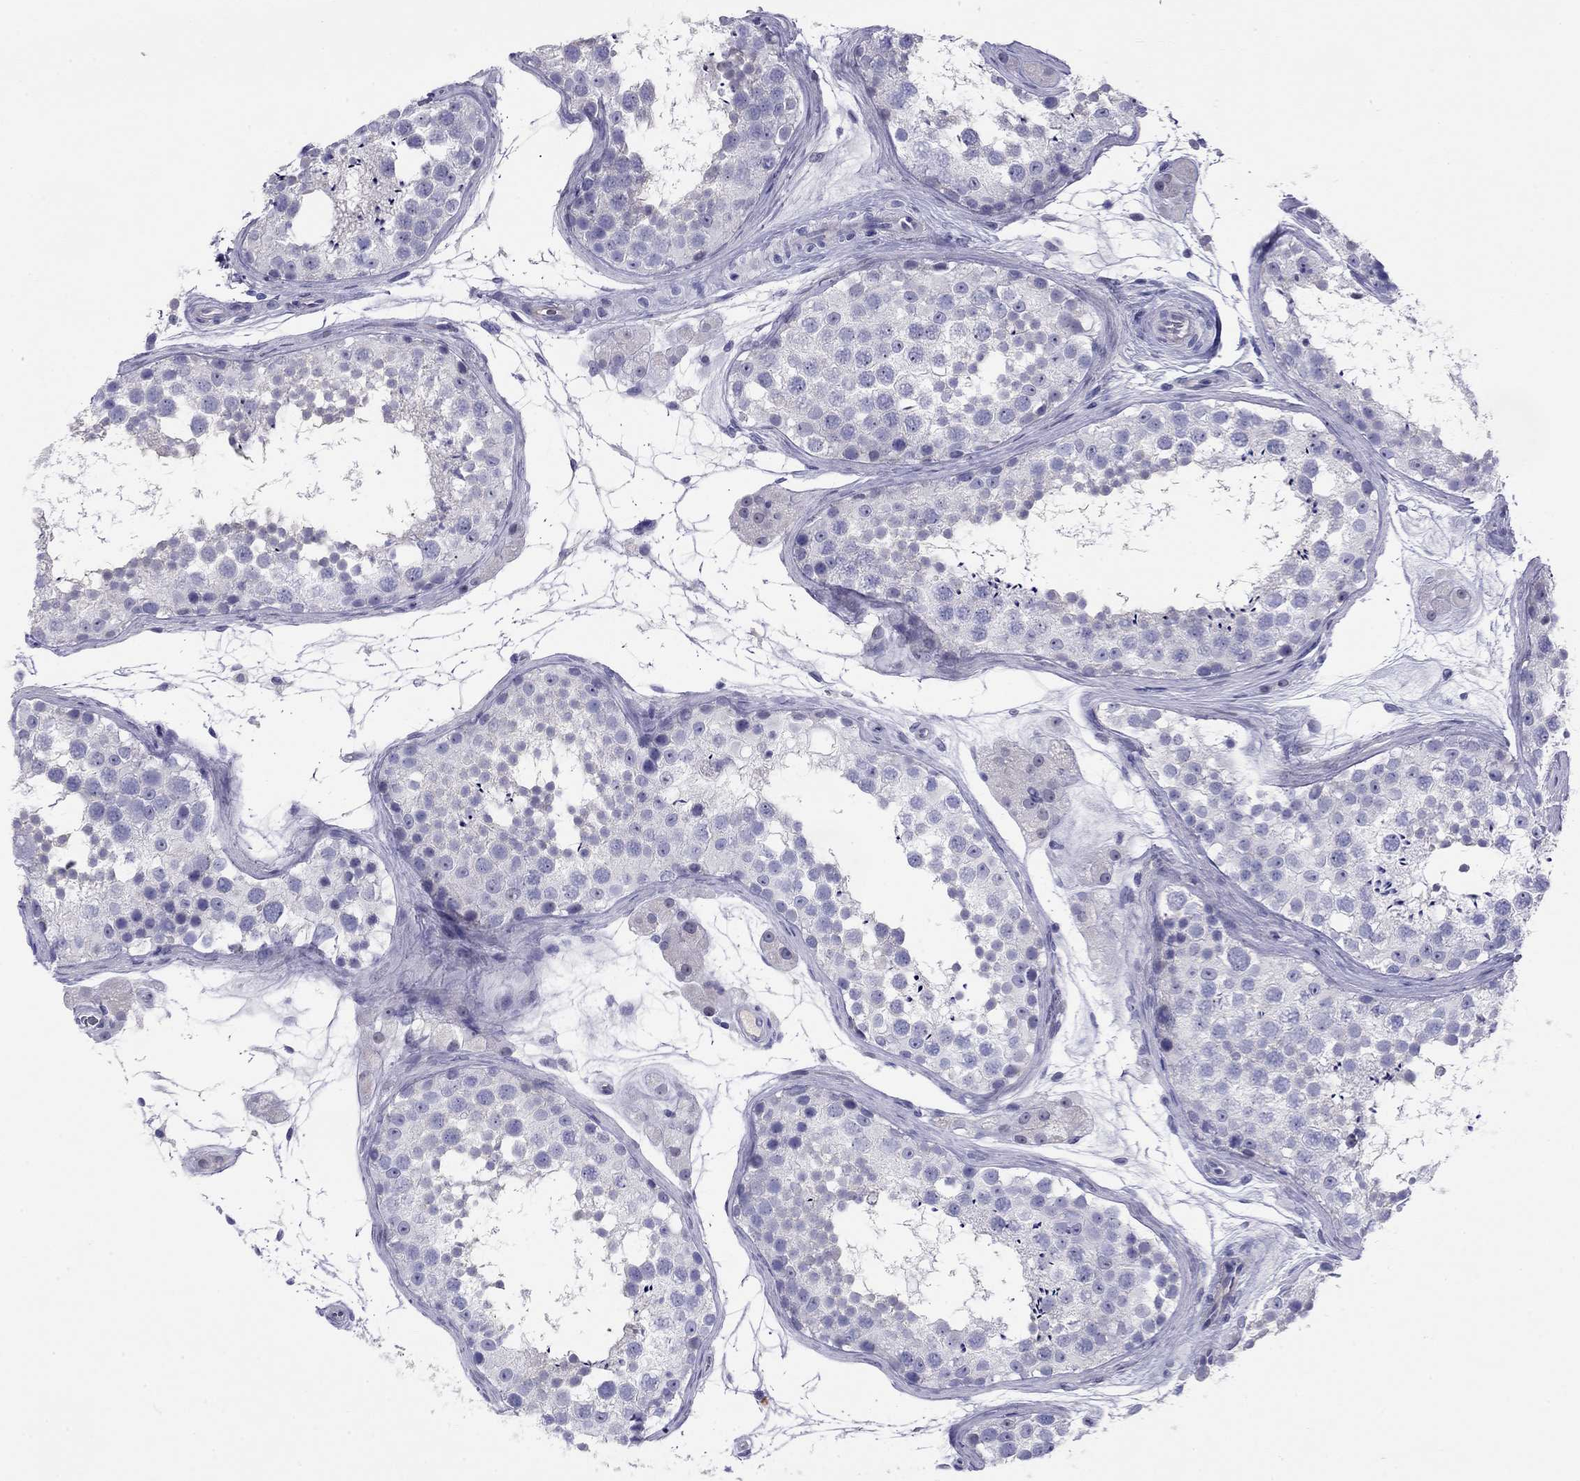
{"staining": {"intensity": "negative", "quantity": "none", "location": "none"}, "tissue": "testis", "cell_type": "Cells in seminiferous ducts", "image_type": "normal", "snomed": [{"axis": "morphology", "description": "Normal tissue, NOS"}, {"axis": "topography", "description": "Testis"}], "caption": "The immunohistochemistry micrograph has no significant staining in cells in seminiferous ducts of testis. (DAB IHC with hematoxylin counter stain).", "gene": "CMYA5", "patient": {"sex": "male", "age": 41}}